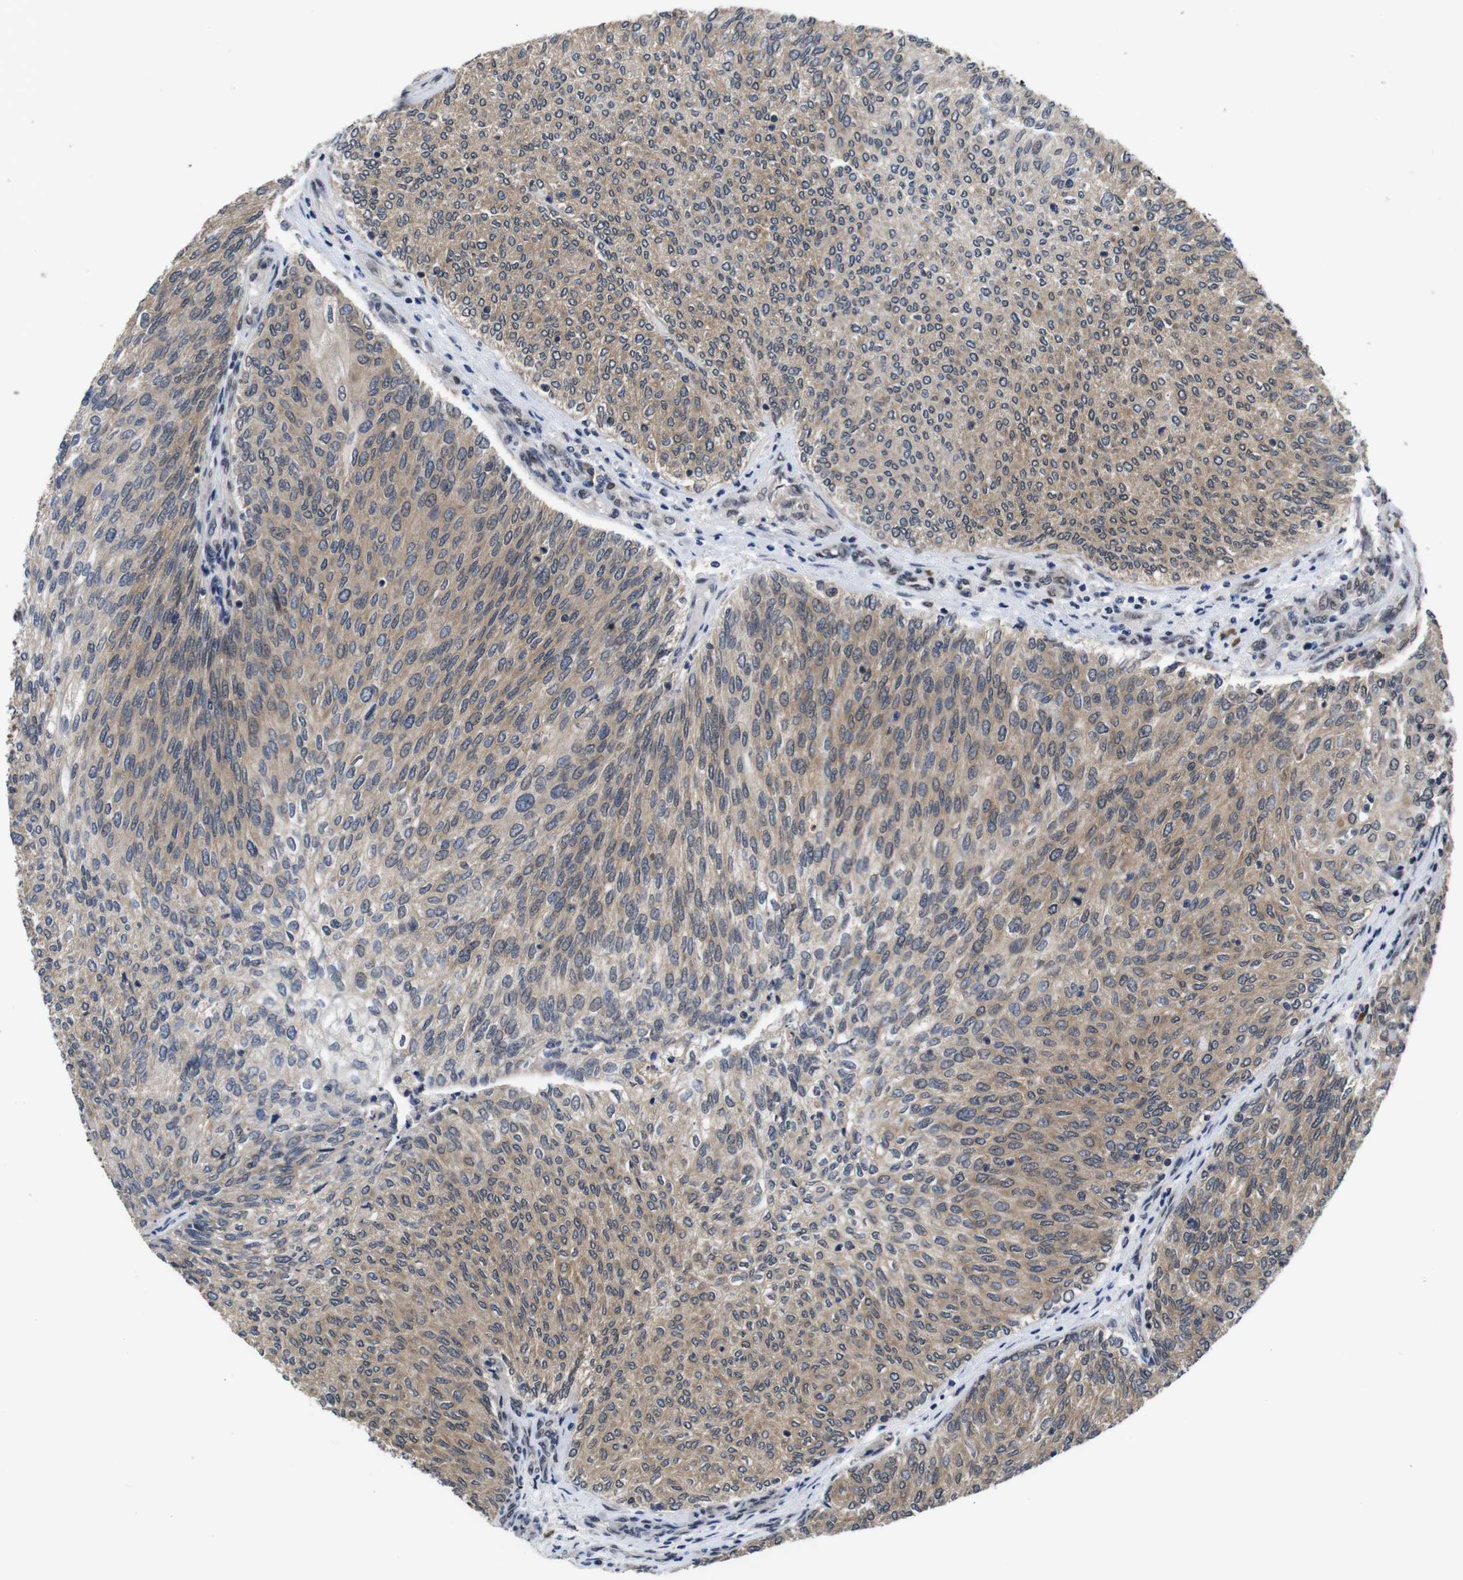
{"staining": {"intensity": "moderate", "quantity": ">75%", "location": "cytoplasmic/membranous"}, "tissue": "urothelial cancer", "cell_type": "Tumor cells", "image_type": "cancer", "snomed": [{"axis": "morphology", "description": "Urothelial carcinoma, Low grade"}, {"axis": "topography", "description": "Urinary bladder"}], "caption": "A histopathology image of urothelial cancer stained for a protein displays moderate cytoplasmic/membranous brown staining in tumor cells. (Stains: DAB (3,3'-diaminobenzidine) in brown, nuclei in blue, Microscopy: brightfield microscopy at high magnification).", "gene": "ZBTB46", "patient": {"sex": "female", "age": 79}}